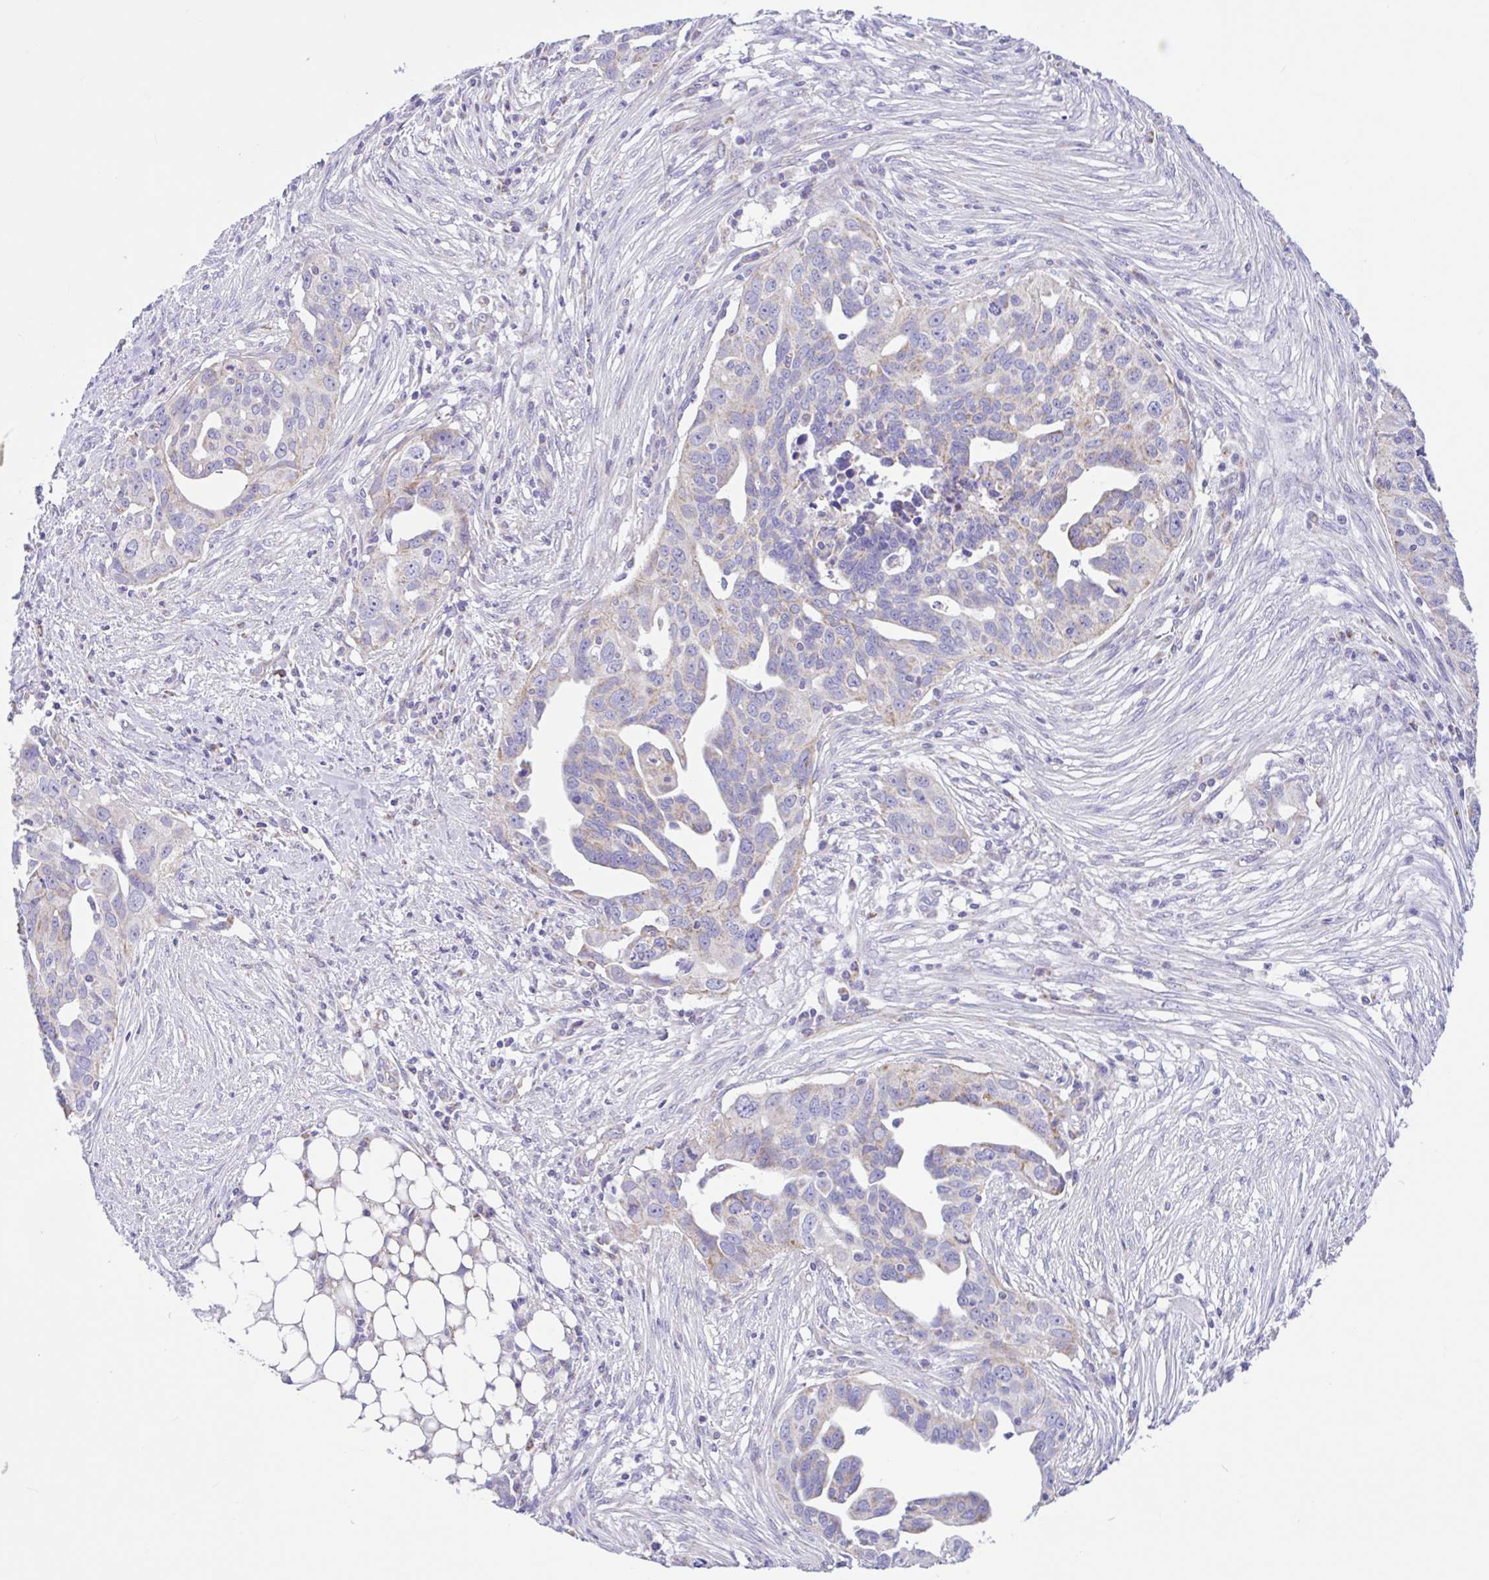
{"staining": {"intensity": "weak", "quantity": "25%-75%", "location": "cytoplasmic/membranous"}, "tissue": "ovarian cancer", "cell_type": "Tumor cells", "image_type": "cancer", "snomed": [{"axis": "morphology", "description": "Carcinoma, endometroid"}, {"axis": "morphology", "description": "Cystadenocarcinoma, serous, NOS"}, {"axis": "topography", "description": "Ovary"}], "caption": "Immunohistochemical staining of human serous cystadenocarcinoma (ovarian) exhibits low levels of weak cytoplasmic/membranous protein staining in approximately 25%-75% of tumor cells.", "gene": "NDUFS2", "patient": {"sex": "female", "age": 45}}